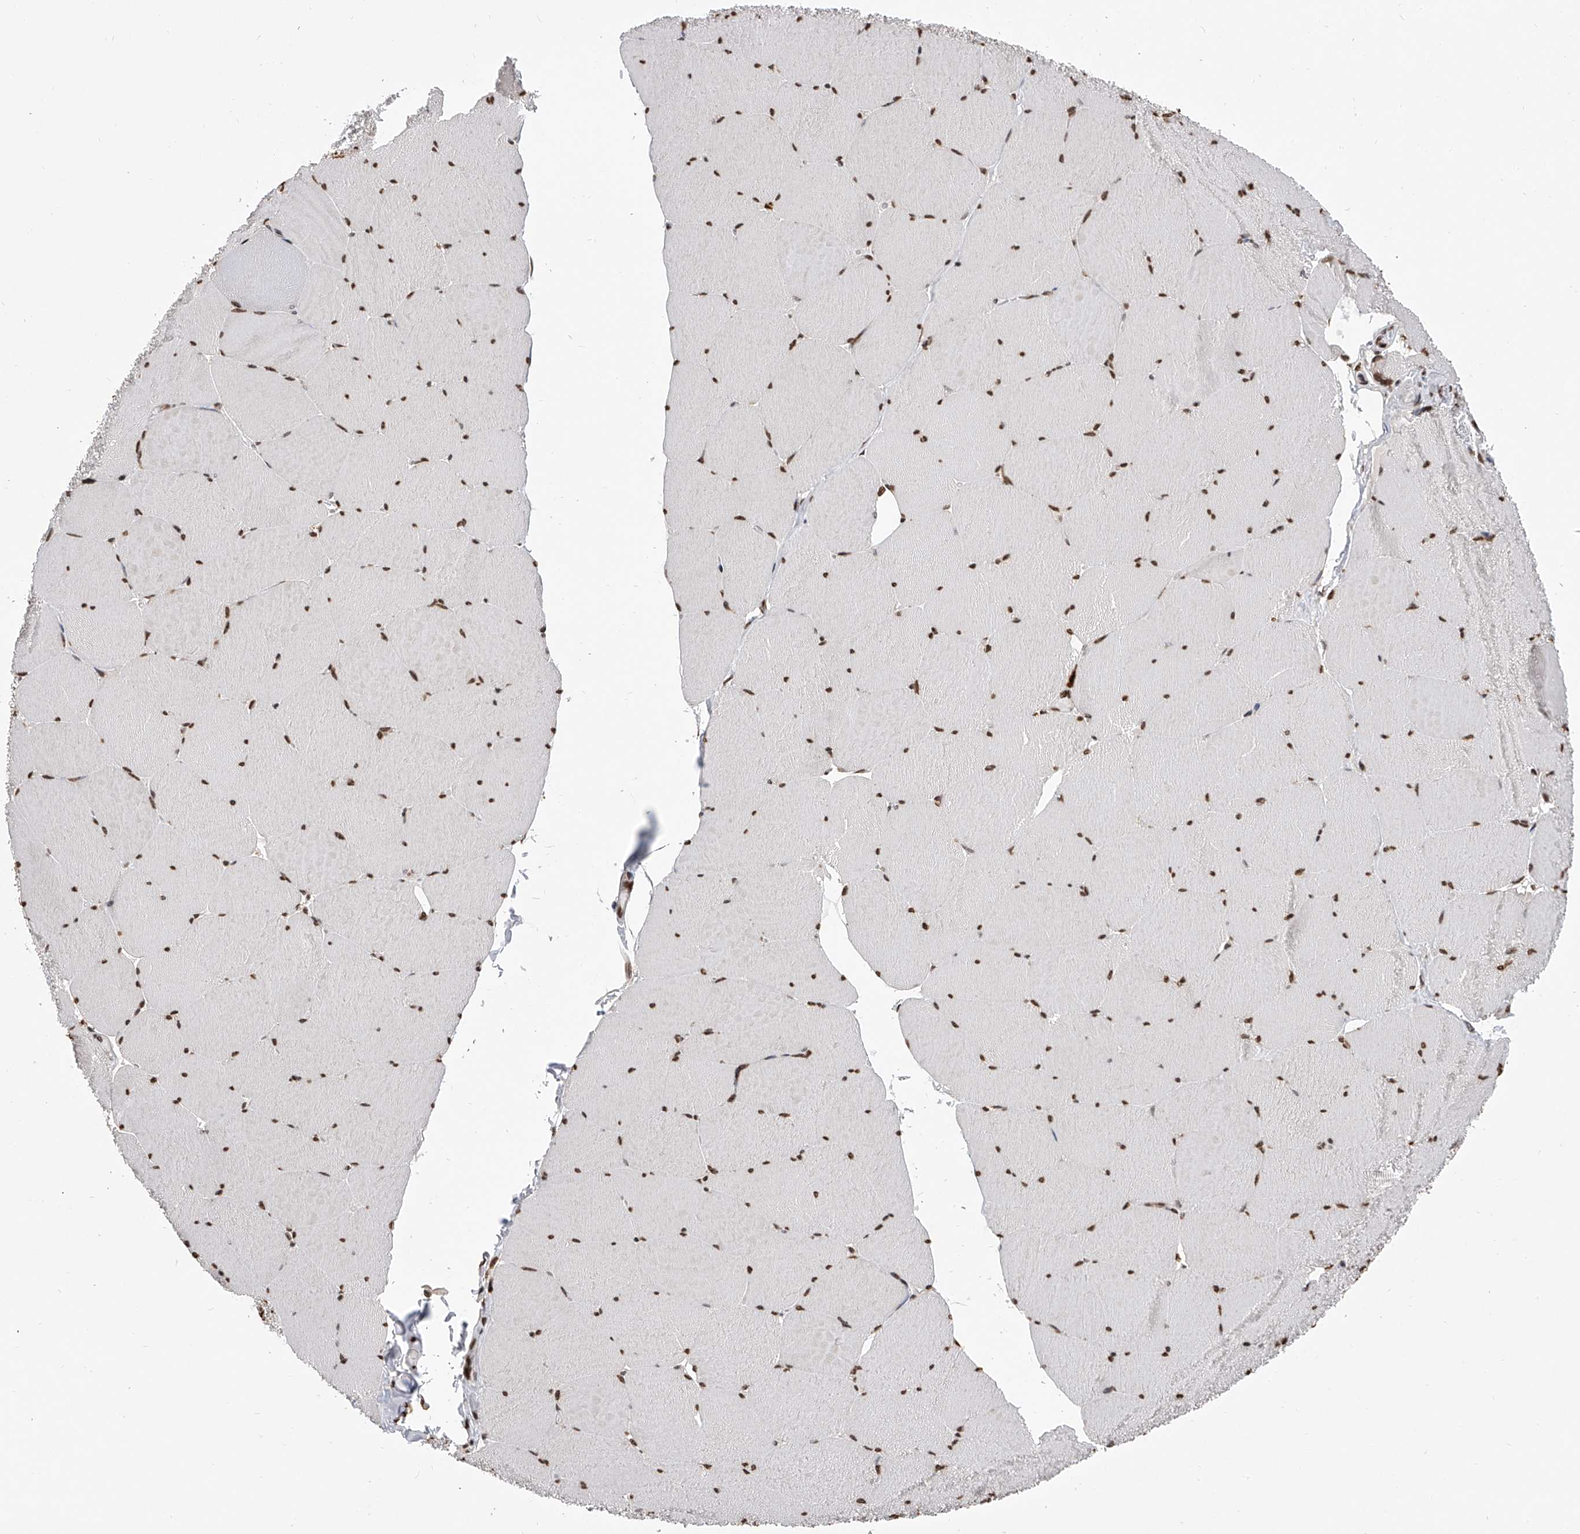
{"staining": {"intensity": "moderate", "quantity": ">75%", "location": "nuclear"}, "tissue": "skeletal muscle", "cell_type": "Myocytes", "image_type": "normal", "snomed": [{"axis": "morphology", "description": "Normal tissue, NOS"}, {"axis": "topography", "description": "Skeletal muscle"}, {"axis": "topography", "description": "Head-Neck"}], "caption": "Moderate nuclear staining is present in about >75% of myocytes in normal skeletal muscle. The staining was performed using DAB to visualize the protein expression in brown, while the nuclei were stained in blue with hematoxylin (Magnification: 20x).", "gene": "CFAP410", "patient": {"sex": "male", "age": 66}}